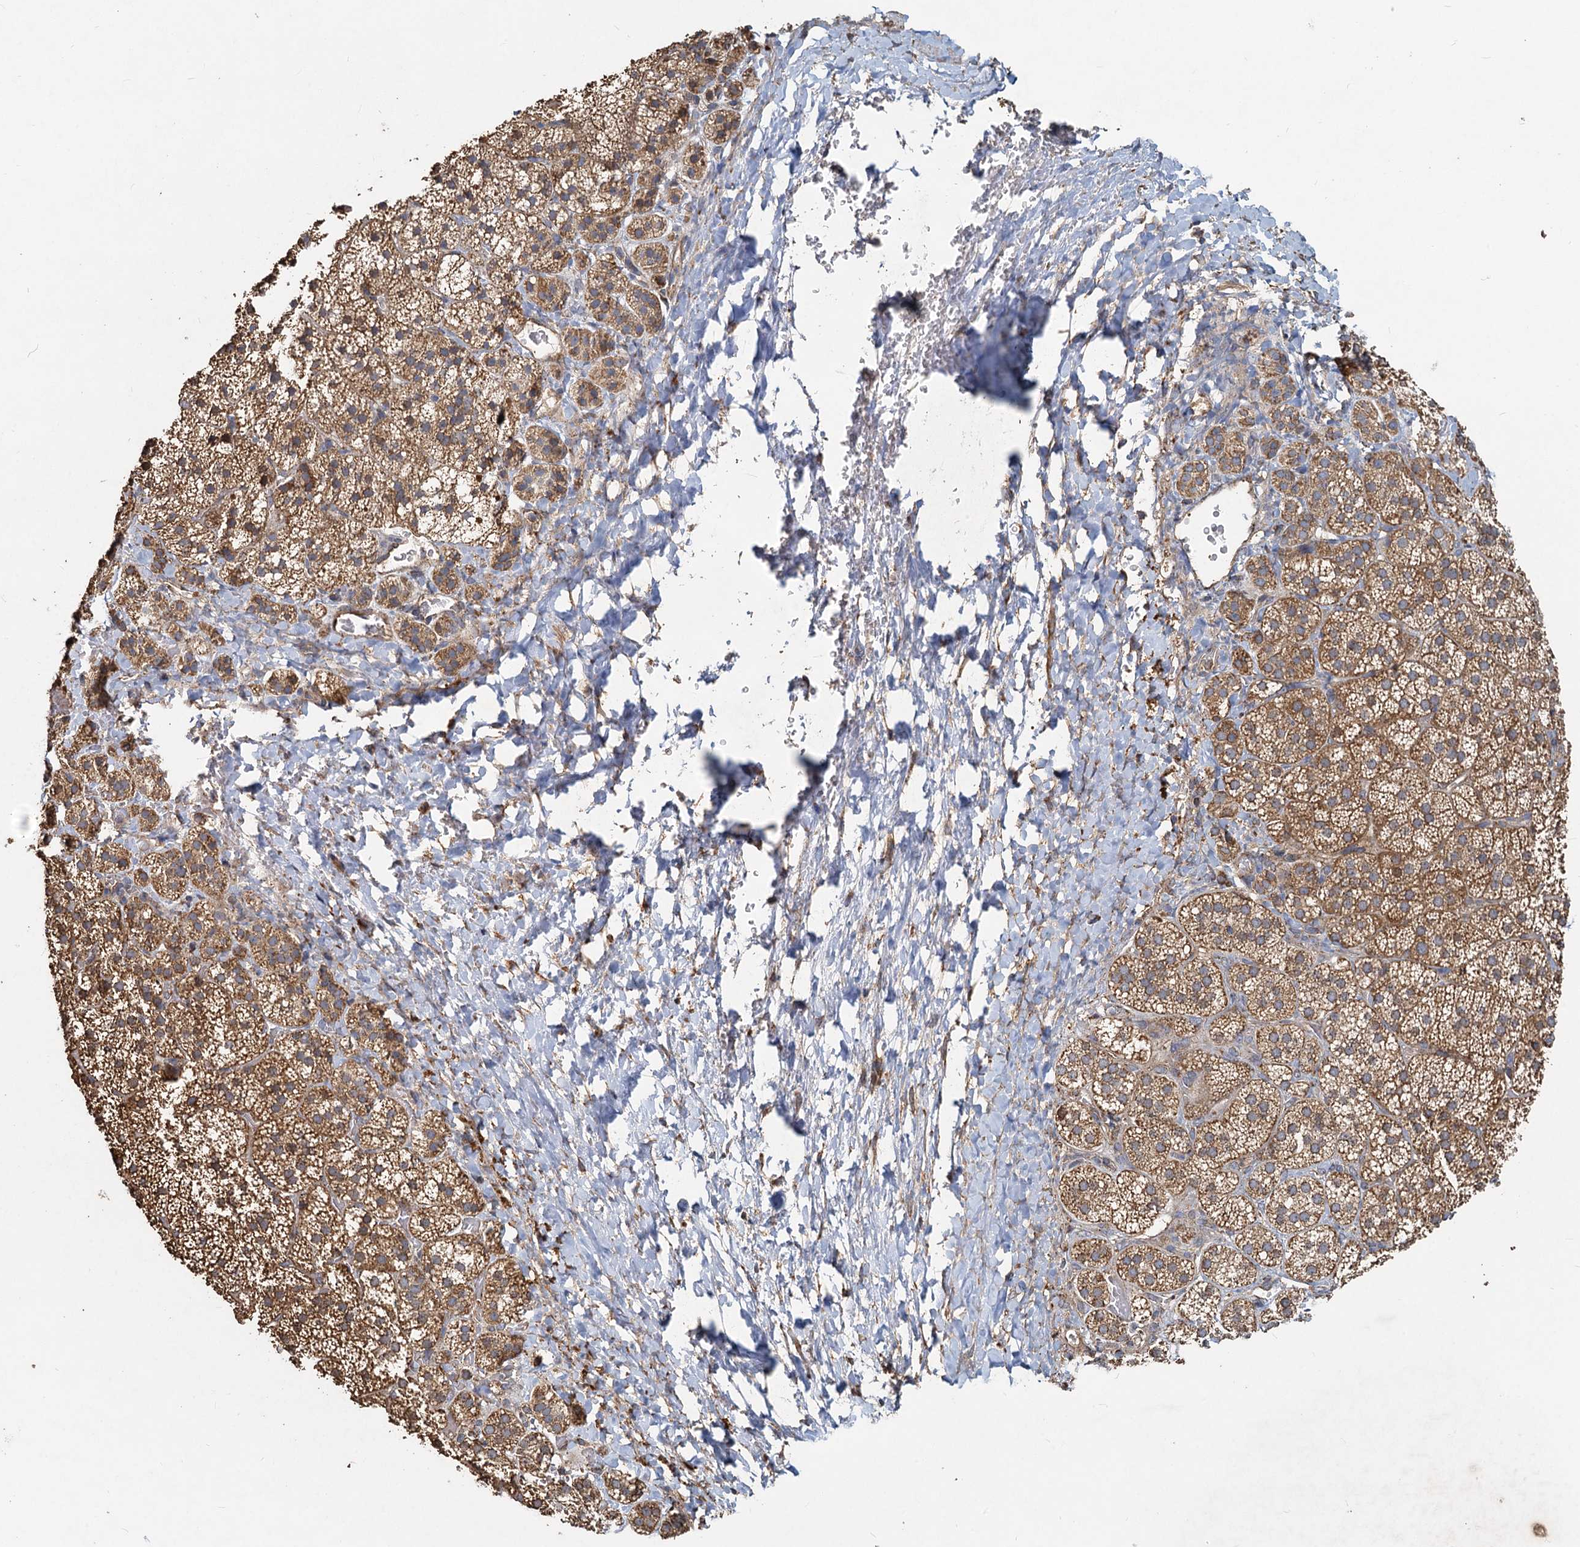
{"staining": {"intensity": "moderate", "quantity": ">75%", "location": "cytoplasmic/membranous"}, "tissue": "adrenal gland", "cell_type": "Glandular cells", "image_type": "normal", "snomed": [{"axis": "morphology", "description": "Normal tissue, NOS"}, {"axis": "topography", "description": "Adrenal gland"}], "caption": "A photomicrograph of human adrenal gland stained for a protein shows moderate cytoplasmic/membranous brown staining in glandular cells.", "gene": "SDS", "patient": {"sex": "female", "age": 44}}